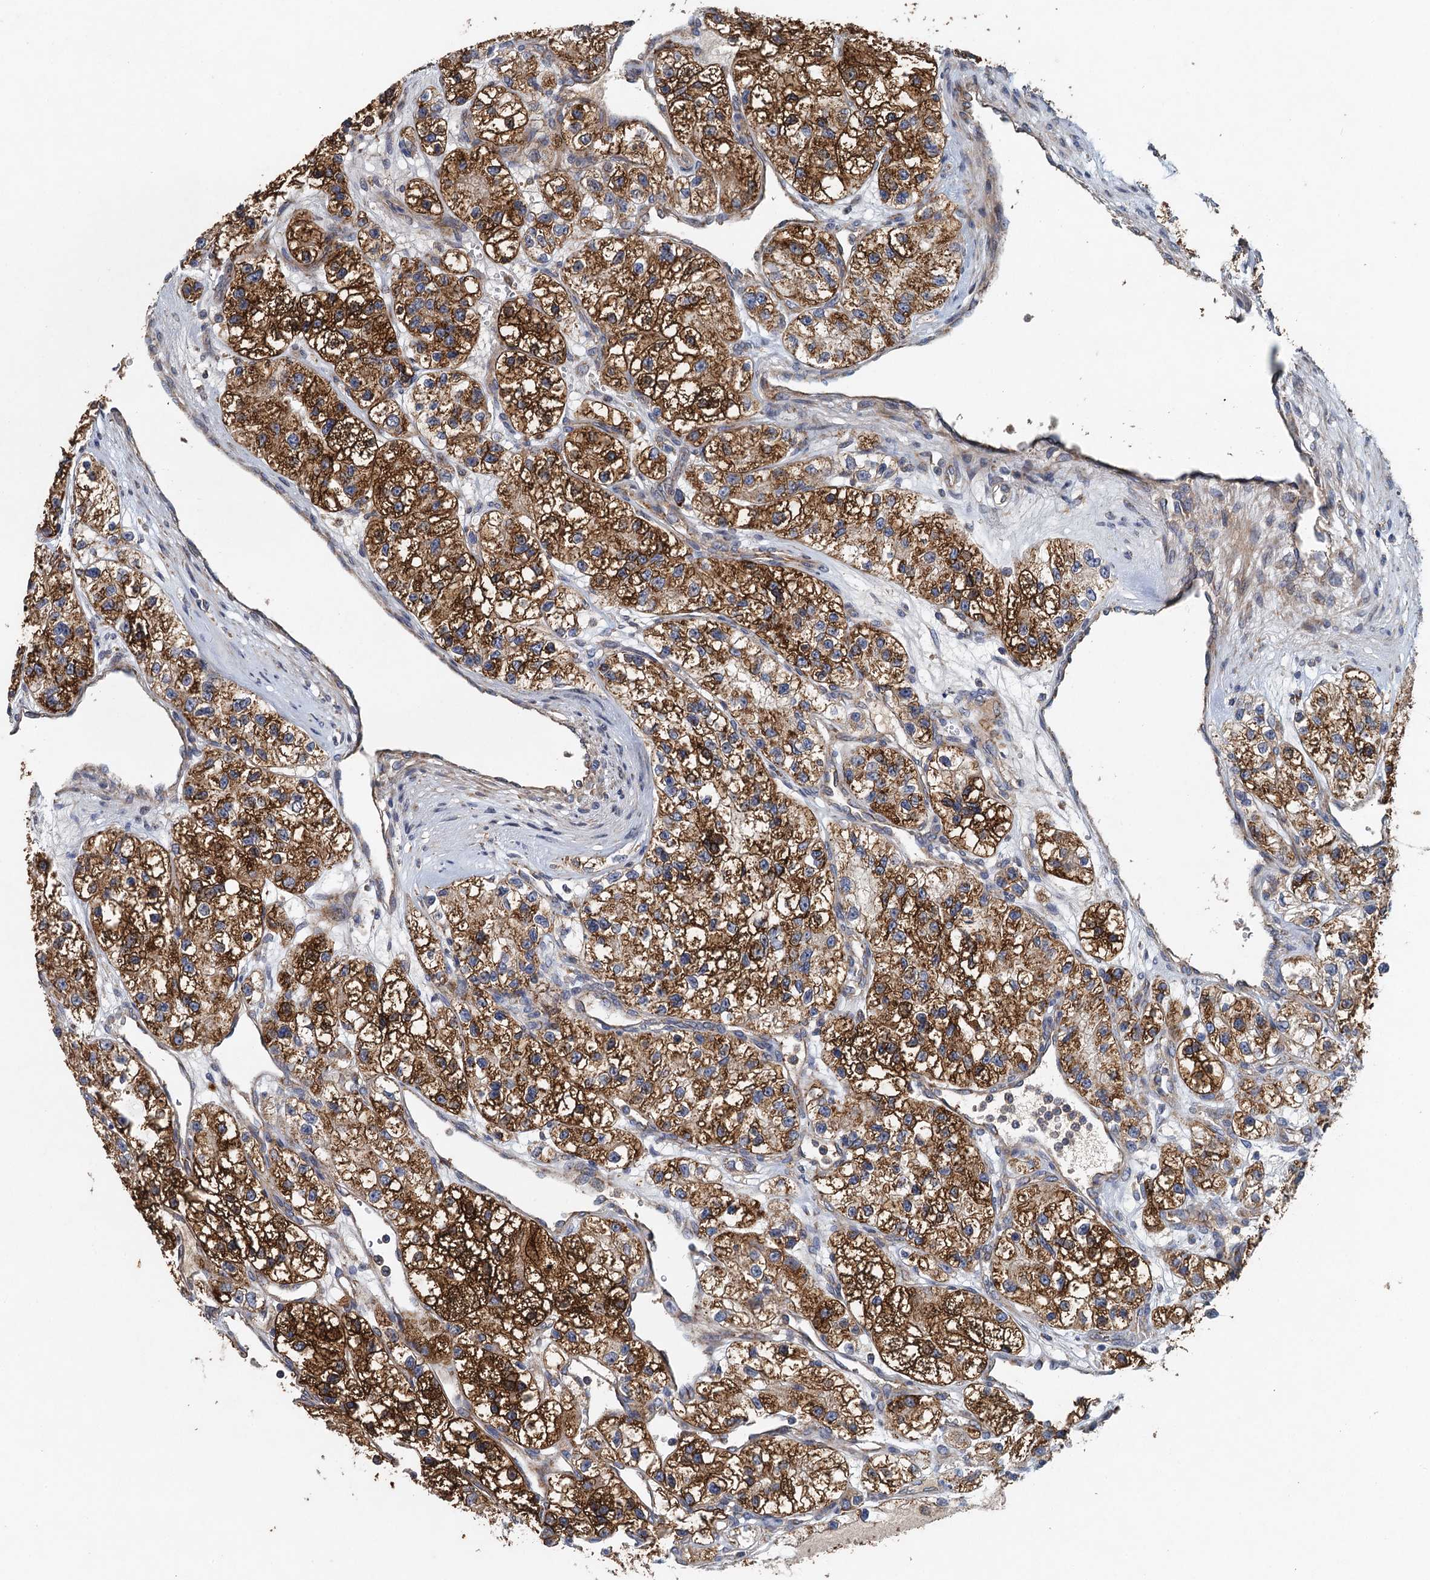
{"staining": {"intensity": "strong", "quantity": ">75%", "location": "cytoplasmic/membranous"}, "tissue": "renal cancer", "cell_type": "Tumor cells", "image_type": "cancer", "snomed": [{"axis": "morphology", "description": "Adenocarcinoma, NOS"}, {"axis": "topography", "description": "Kidney"}], "caption": "Renal adenocarcinoma stained with DAB (3,3'-diaminobenzidine) immunohistochemistry displays high levels of strong cytoplasmic/membranous staining in about >75% of tumor cells.", "gene": "BCS1L", "patient": {"sex": "female", "age": 57}}